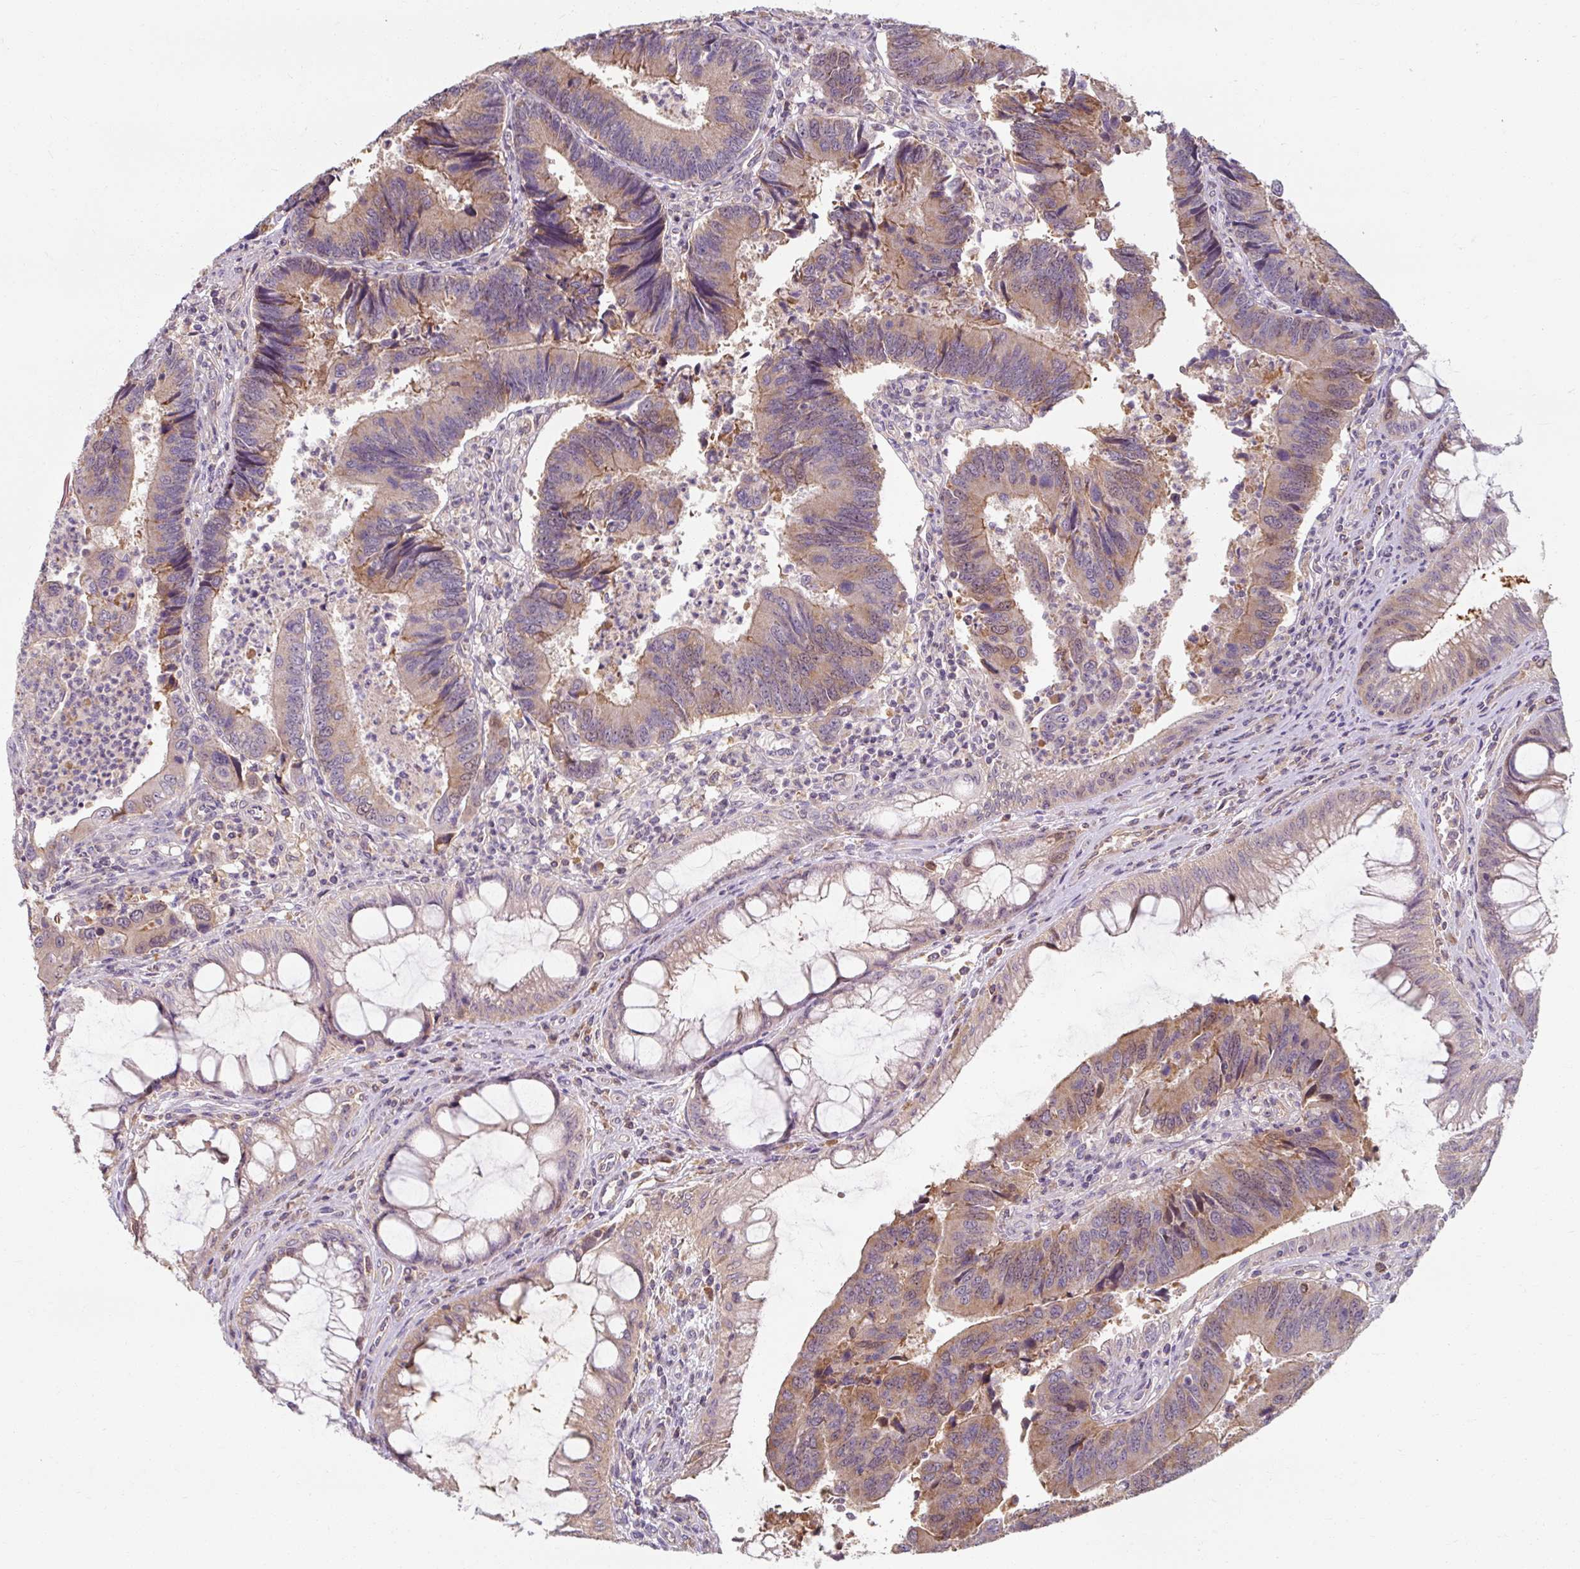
{"staining": {"intensity": "weak", "quantity": "25%-75%", "location": "cytoplasmic/membranous"}, "tissue": "colorectal cancer", "cell_type": "Tumor cells", "image_type": "cancer", "snomed": [{"axis": "morphology", "description": "Adenocarcinoma, NOS"}, {"axis": "topography", "description": "Colon"}], "caption": "Immunohistochemistry (IHC) staining of colorectal cancer (adenocarcinoma), which demonstrates low levels of weak cytoplasmic/membranous expression in approximately 25%-75% of tumor cells indicating weak cytoplasmic/membranous protein expression. The staining was performed using DAB (3,3'-diaminobenzidine) (brown) for protein detection and nuclei were counterstained in hematoxylin (blue).", "gene": "TSEN54", "patient": {"sex": "female", "age": 67}}